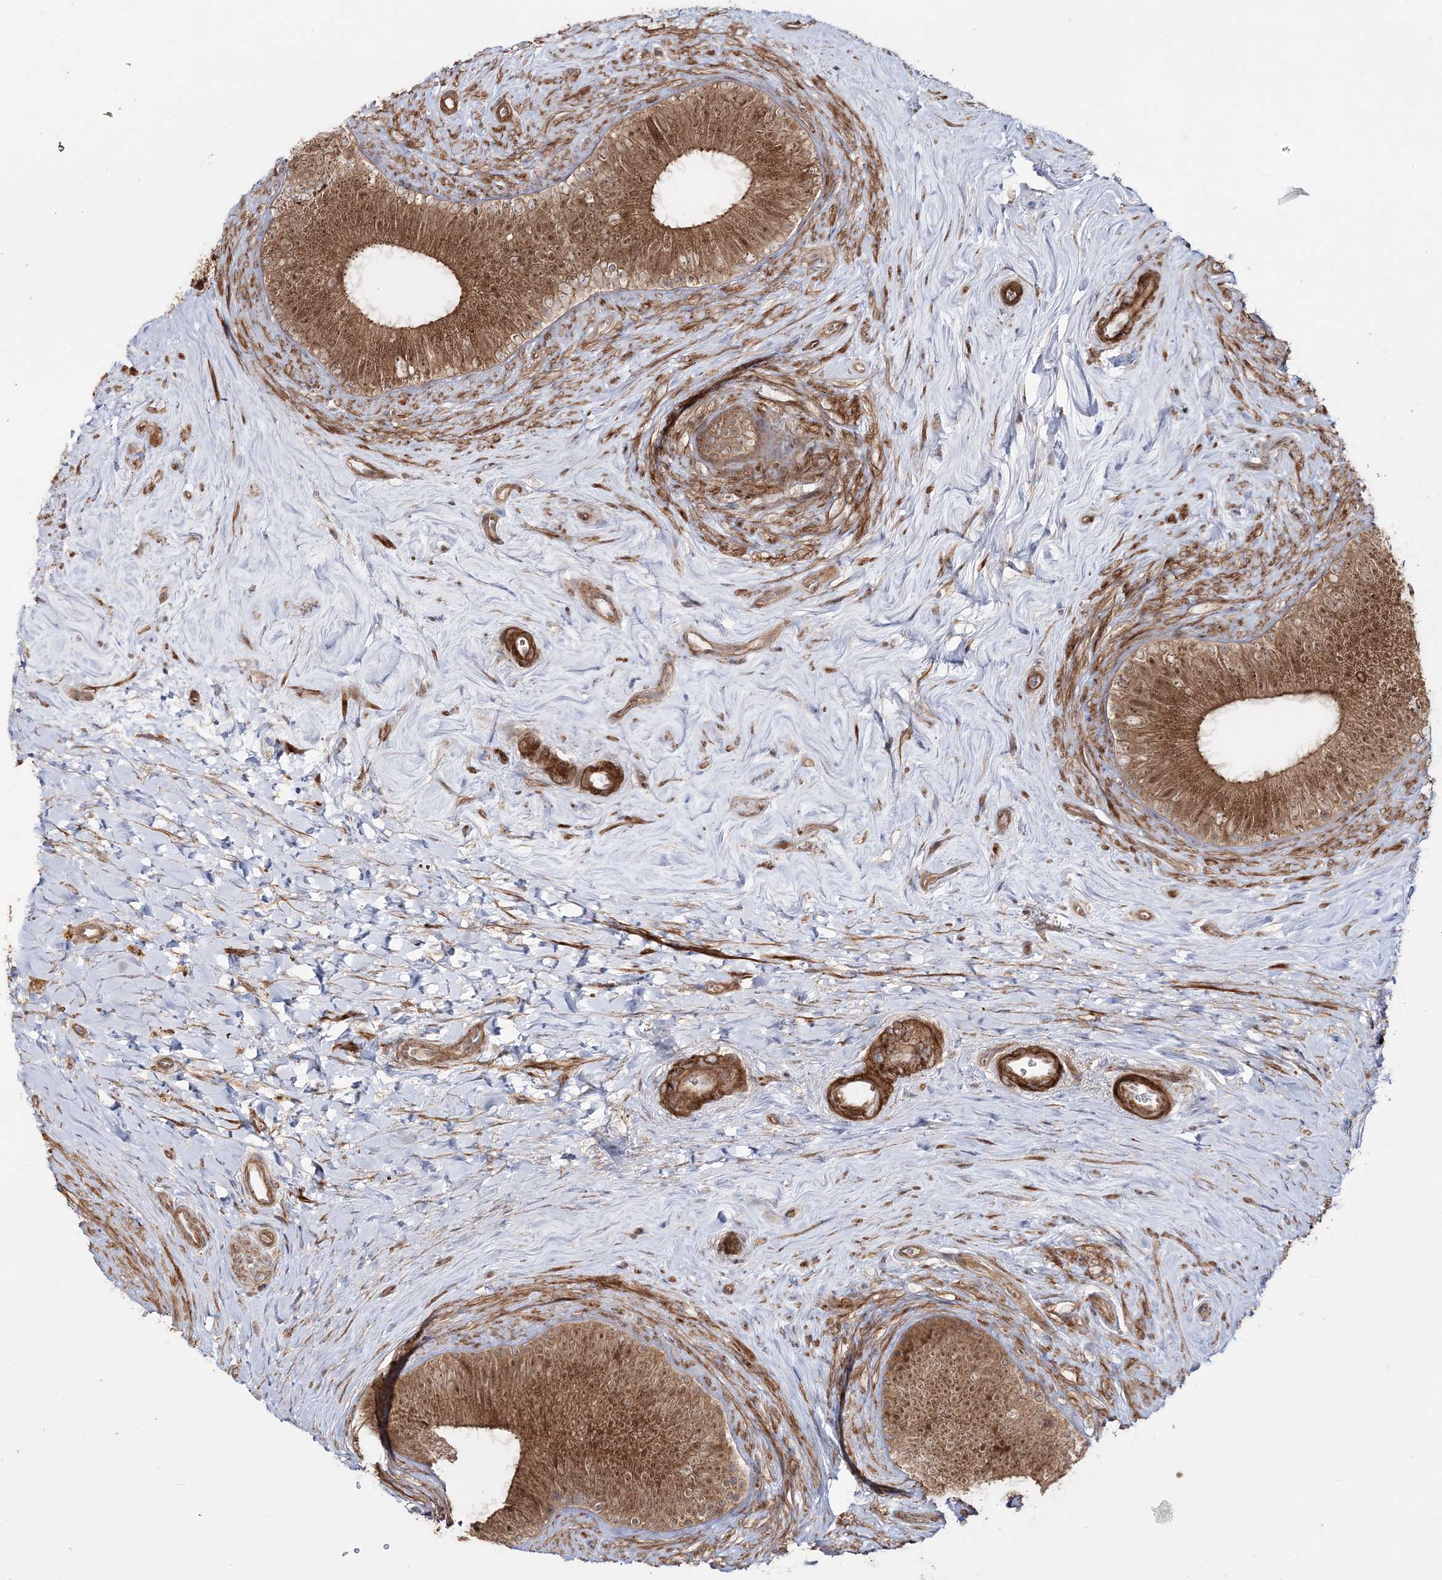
{"staining": {"intensity": "moderate", "quantity": ">75%", "location": "cytoplasmic/membranous,nuclear"}, "tissue": "epididymis", "cell_type": "Glandular cells", "image_type": "normal", "snomed": [{"axis": "morphology", "description": "Normal tissue, NOS"}, {"axis": "topography", "description": "Epididymis"}], "caption": "A brown stain shows moderate cytoplasmic/membranous,nuclear expression of a protein in glandular cells of benign epididymis.", "gene": "MOCS2", "patient": {"sex": "male", "age": 84}}